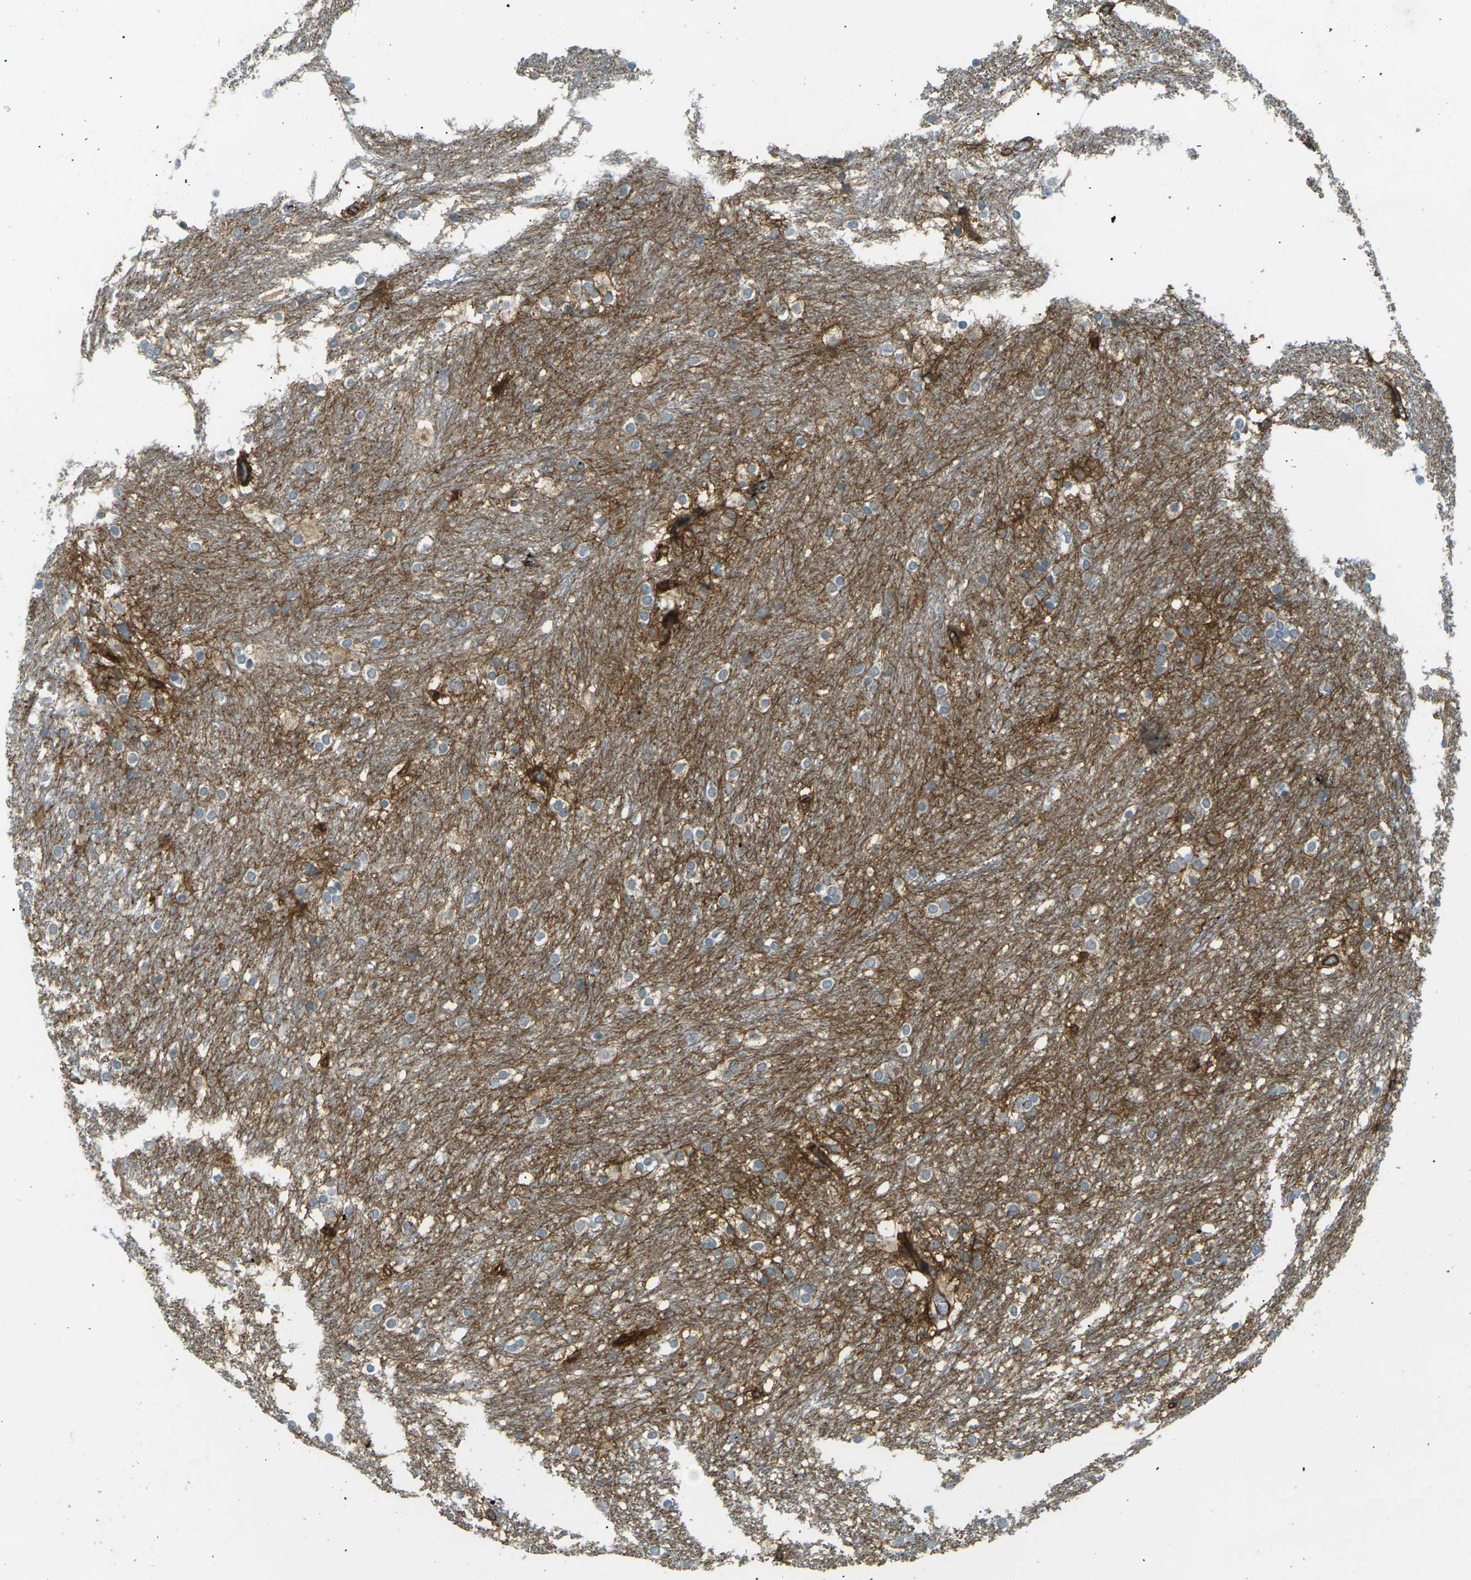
{"staining": {"intensity": "moderate", "quantity": "<25%", "location": "cytoplasmic/membranous"}, "tissue": "caudate", "cell_type": "Glial cells", "image_type": "normal", "snomed": [{"axis": "morphology", "description": "Normal tissue, NOS"}, {"axis": "topography", "description": "Lateral ventricle wall"}], "caption": "Immunohistochemistry (IHC) of unremarkable caudate exhibits low levels of moderate cytoplasmic/membranous expression in approximately <25% of glial cells. The staining was performed using DAB (3,3'-diaminobenzidine) to visualize the protein expression in brown, while the nuclei were stained in blue with hematoxylin (Magnification: 20x).", "gene": "S1PR1", "patient": {"sex": "female", "age": 19}}